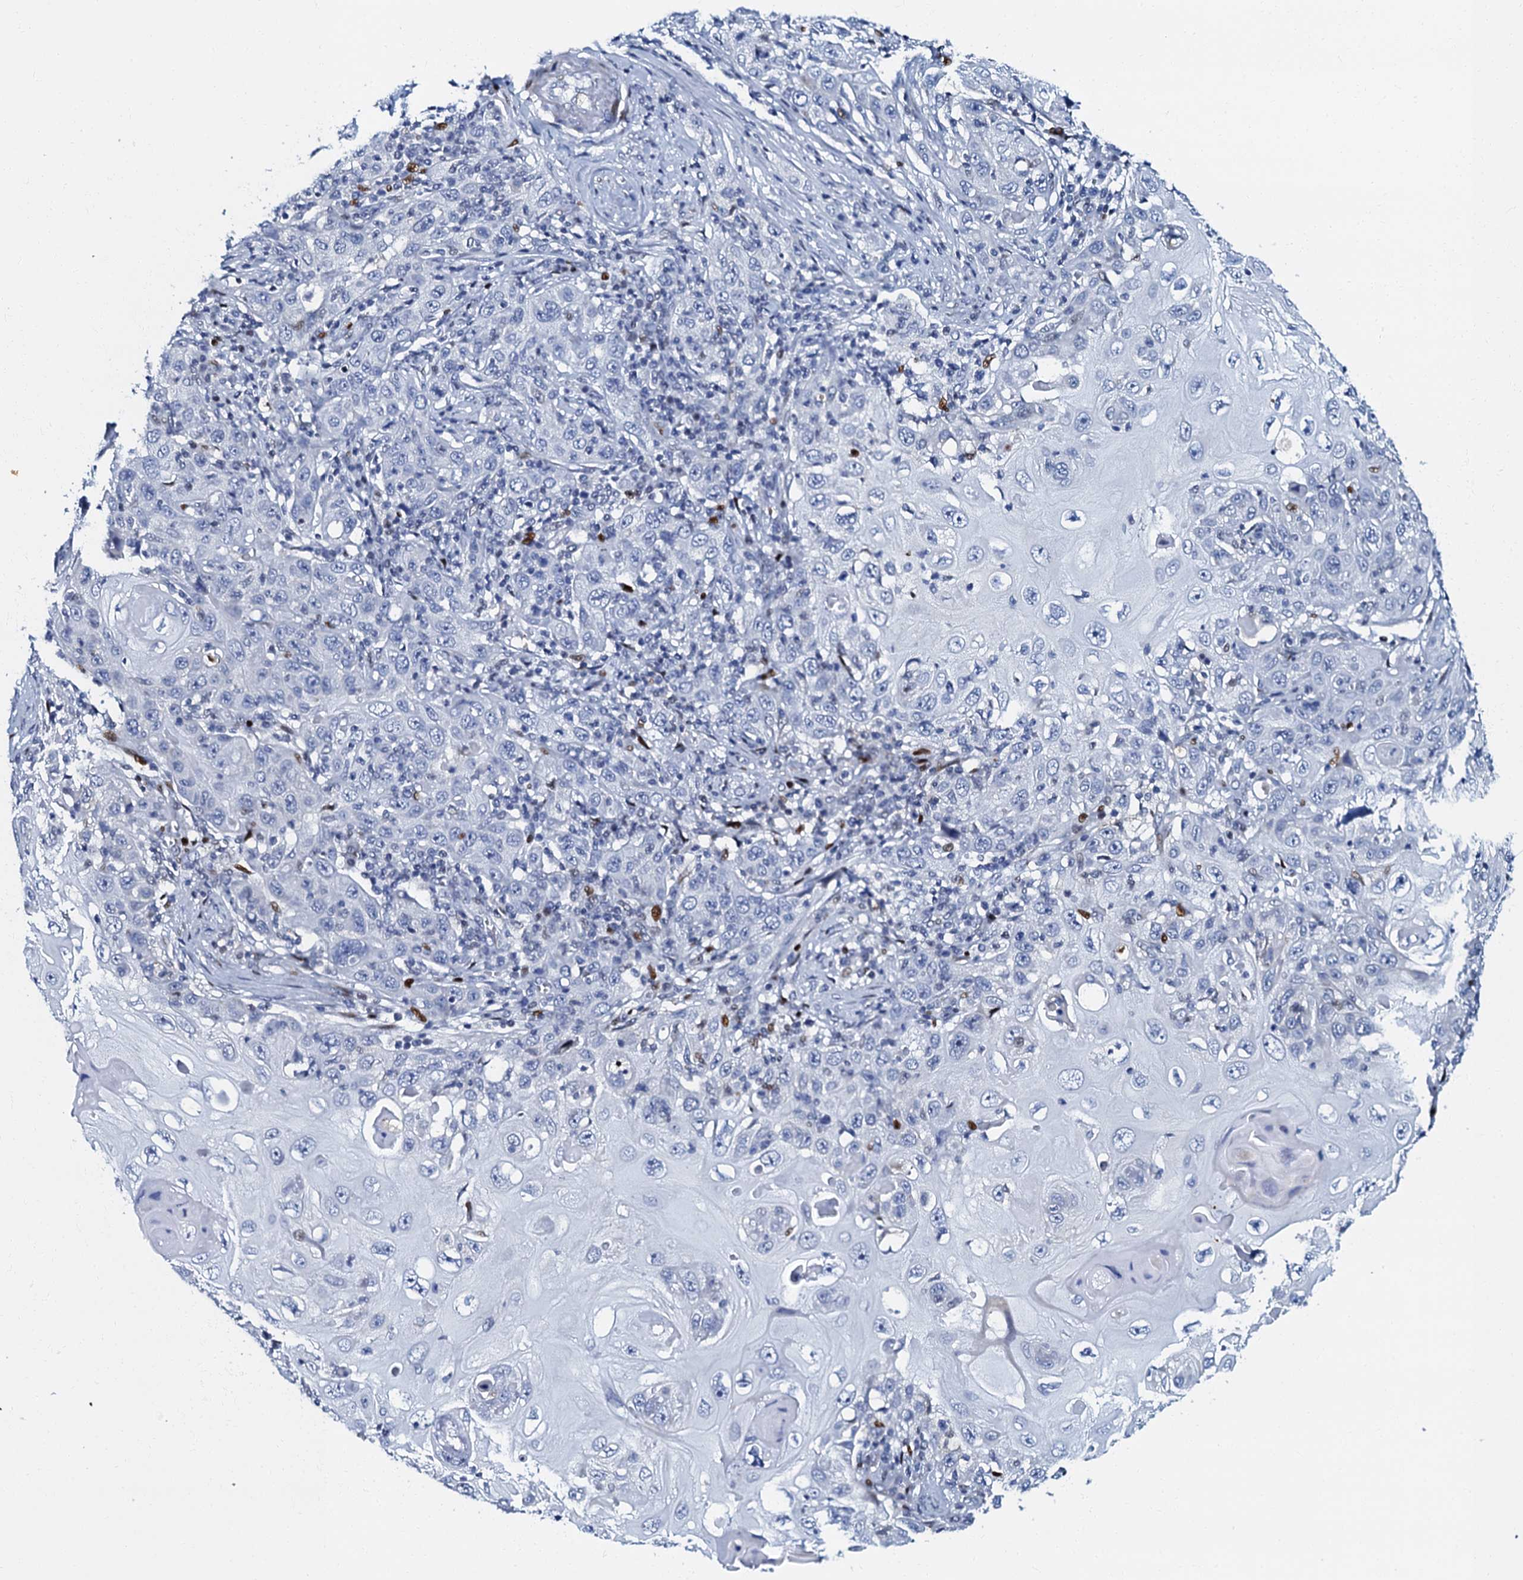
{"staining": {"intensity": "negative", "quantity": "none", "location": "none"}, "tissue": "skin cancer", "cell_type": "Tumor cells", "image_type": "cancer", "snomed": [{"axis": "morphology", "description": "Squamous cell carcinoma, NOS"}, {"axis": "topography", "description": "Skin"}], "caption": "IHC photomicrograph of skin squamous cell carcinoma stained for a protein (brown), which reveals no staining in tumor cells.", "gene": "MFSD5", "patient": {"sex": "female", "age": 88}}